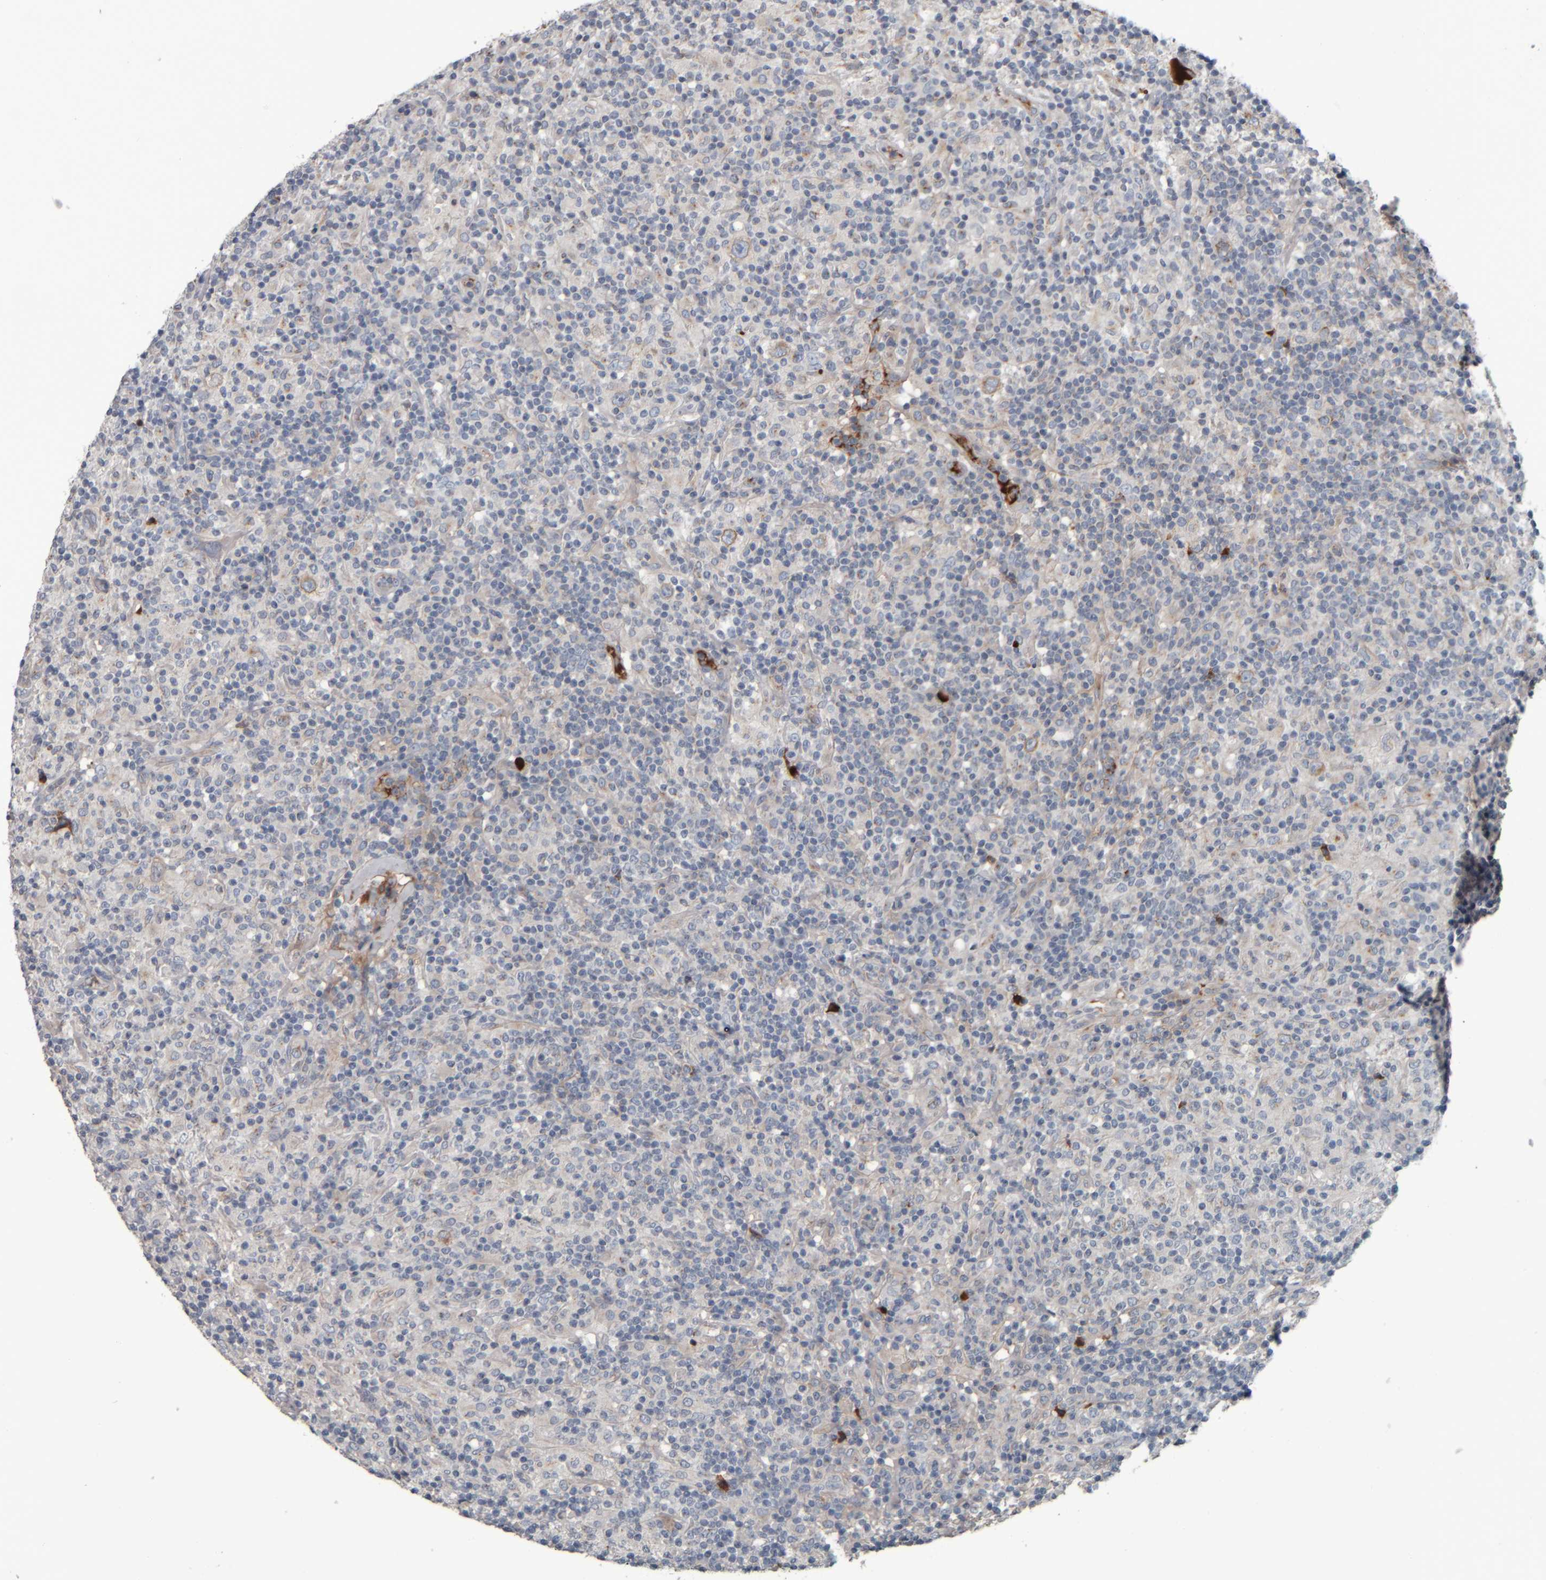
{"staining": {"intensity": "weak", "quantity": "25%-75%", "location": "cytoplasmic/membranous"}, "tissue": "lymphoma", "cell_type": "Tumor cells", "image_type": "cancer", "snomed": [{"axis": "morphology", "description": "Hodgkin's disease, NOS"}, {"axis": "topography", "description": "Lymph node"}], "caption": "The photomicrograph displays immunohistochemical staining of Hodgkin's disease. There is weak cytoplasmic/membranous staining is identified in approximately 25%-75% of tumor cells. (Stains: DAB (3,3'-diaminobenzidine) in brown, nuclei in blue, Microscopy: brightfield microscopy at high magnification).", "gene": "CAVIN4", "patient": {"sex": "male", "age": 70}}